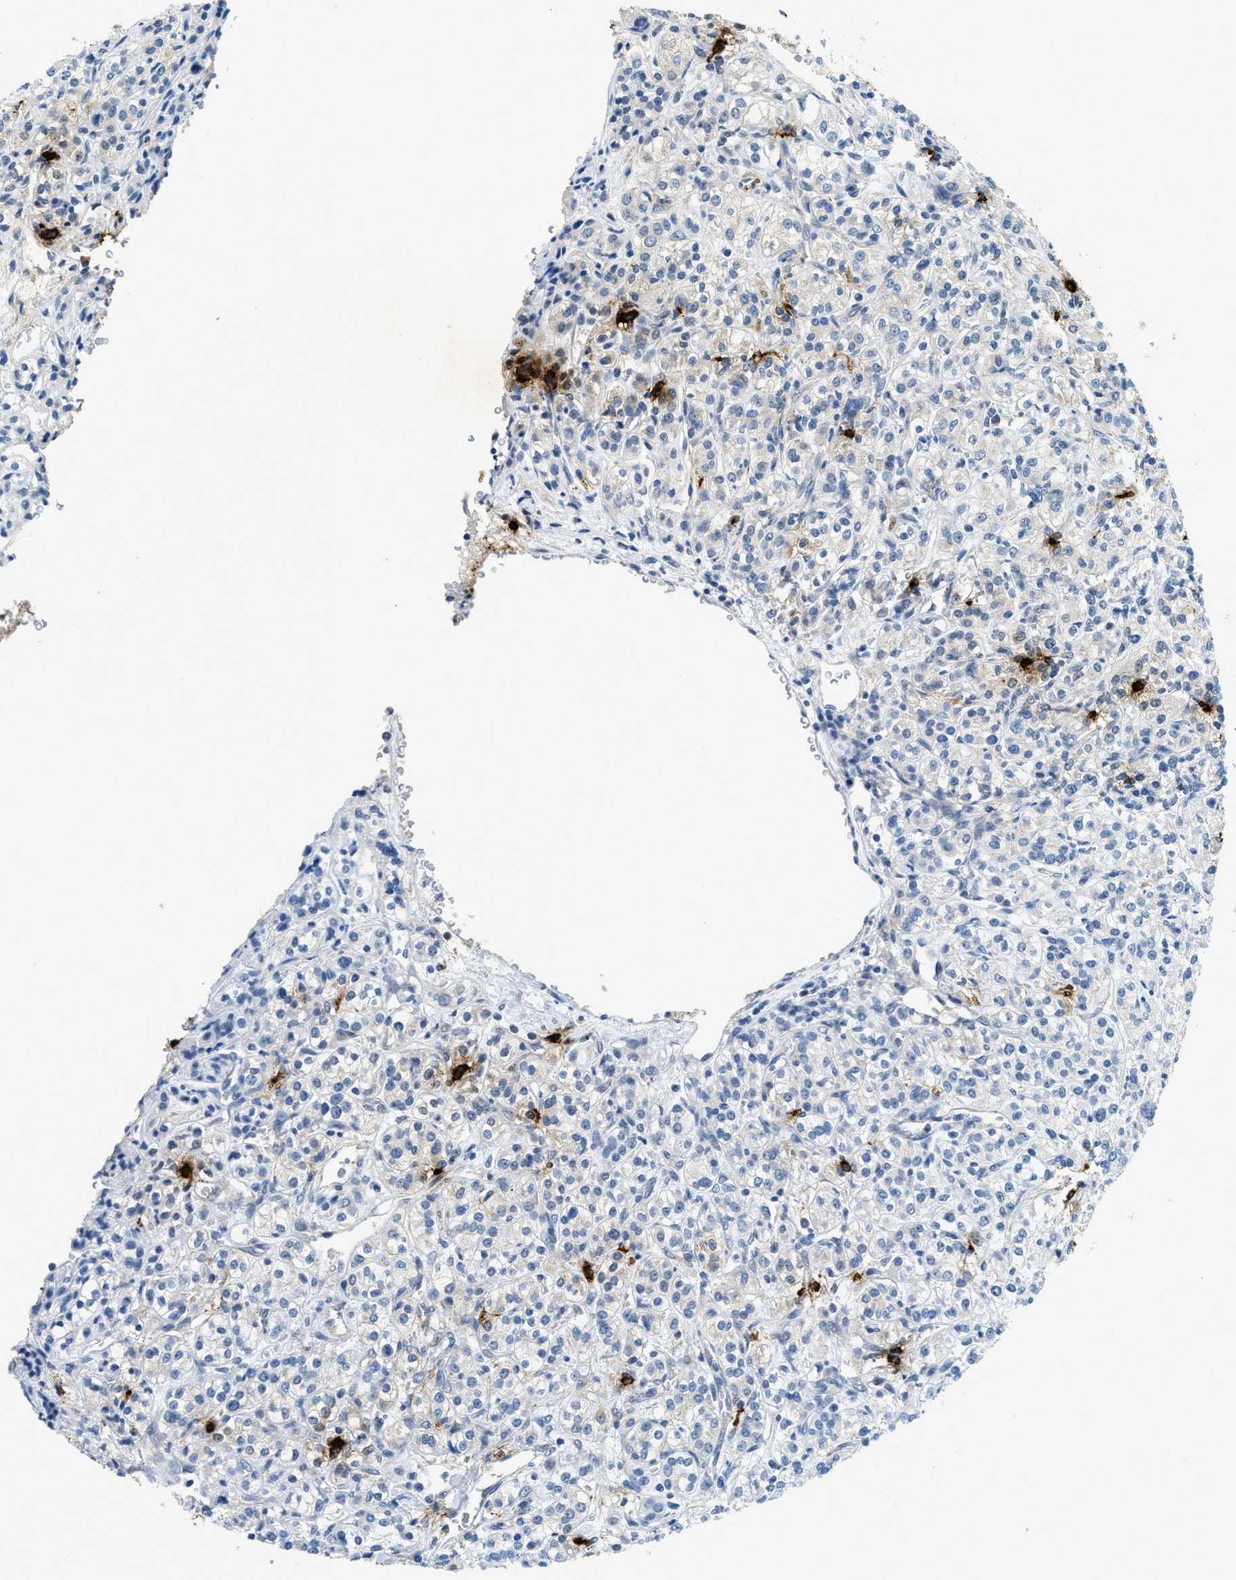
{"staining": {"intensity": "weak", "quantity": "<25%", "location": "cytoplasmic/membranous"}, "tissue": "renal cancer", "cell_type": "Tumor cells", "image_type": "cancer", "snomed": [{"axis": "morphology", "description": "Adenocarcinoma, NOS"}, {"axis": "topography", "description": "Kidney"}], "caption": "This is an immunohistochemistry (IHC) micrograph of human renal cancer (adenocarcinoma). There is no staining in tumor cells.", "gene": "TPSAB1", "patient": {"sex": "male", "age": 77}}